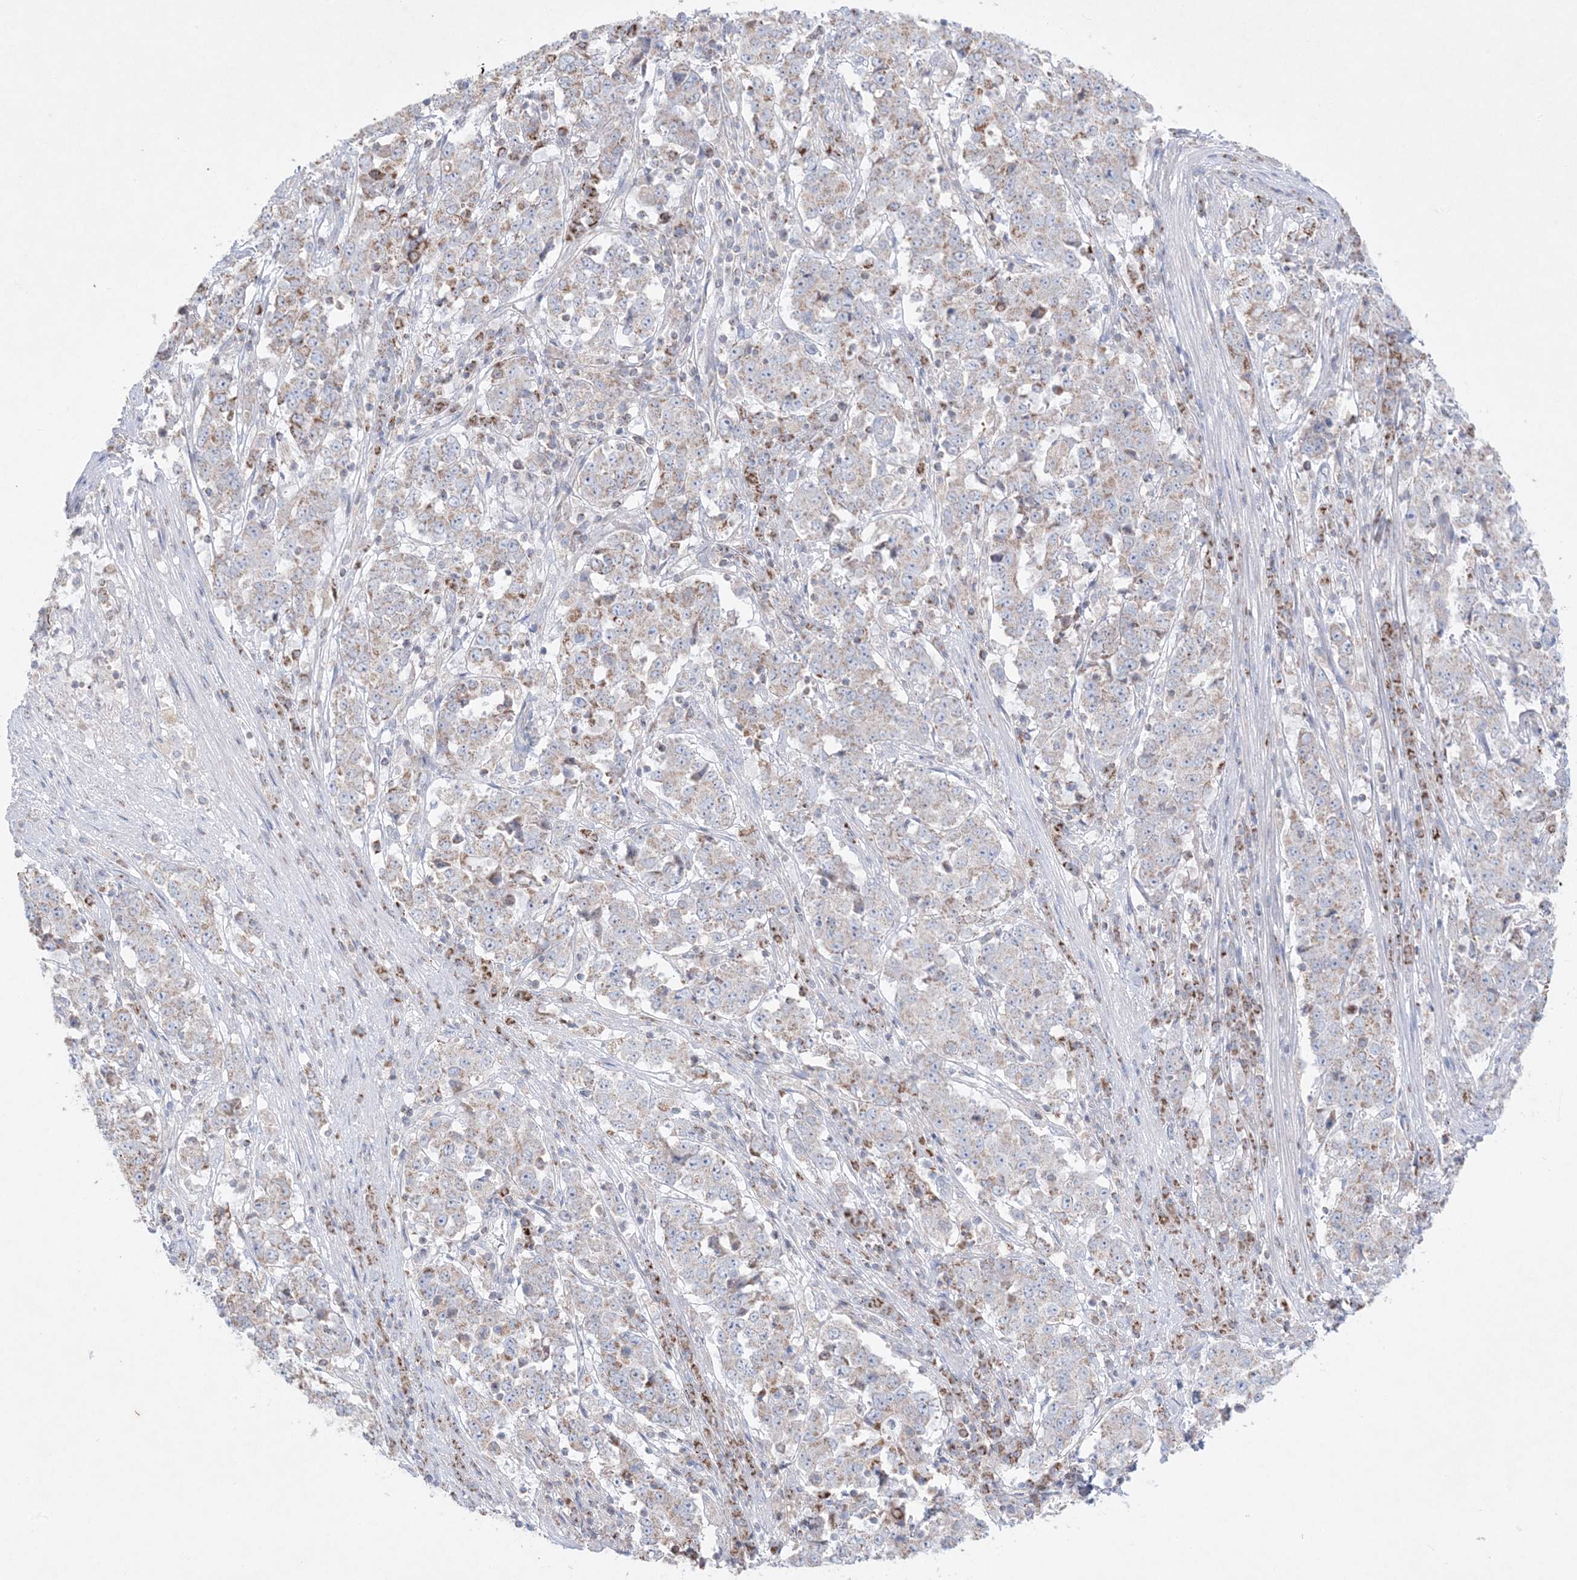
{"staining": {"intensity": "moderate", "quantity": "<25%", "location": "cytoplasmic/membranous"}, "tissue": "stomach cancer", "cell_type": "Tumor cells", "image_type": "cancer", "snomed": [{"axis": "morphology", "description": "Adenocarcinoma, NOS"}, {"axis": "topography", "description": "Stomach"}], "caption": "This image demonstrates IHC staining of stomach cancer, with low moderate cytoplasmic/membranous expression in approximately <25% of tumor cells.", "gene": "KCTD6", "patient": {"sex": "male", "age": 59}}